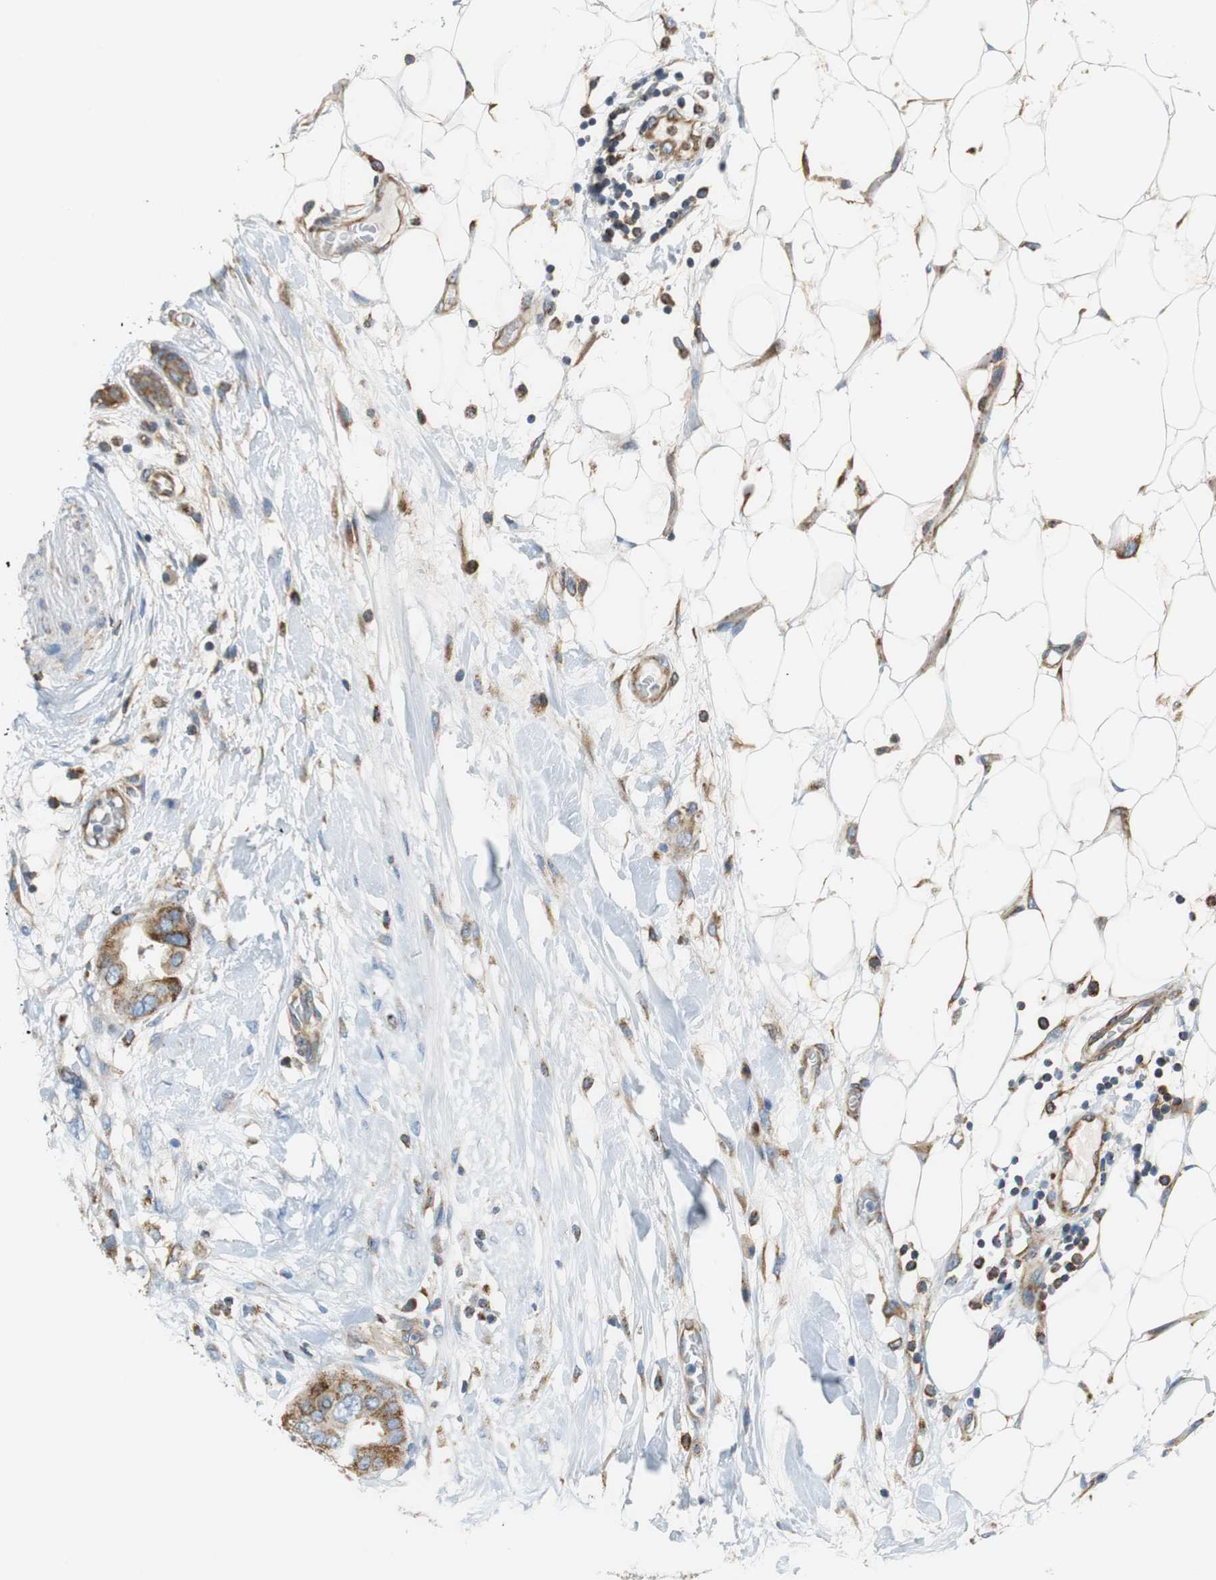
{"staining": {"intensity": "strong", "quantity": ">75%", "location": "cytoplasmic/membranous"}, "tissue": "breast cancer", "cell_type": "Tumor cells", "image_type": "cancer", "snomed": [{"axis": "morphology", "description": "Duct carcinoma"}, {"axis": "topography", "description": "Breast"}], "caption": "Breast cancer stained with a protein marker displays strong staining in tumor cells.", "gene": "GSTK1", "patient": {"sex": "female", "age": 40}}